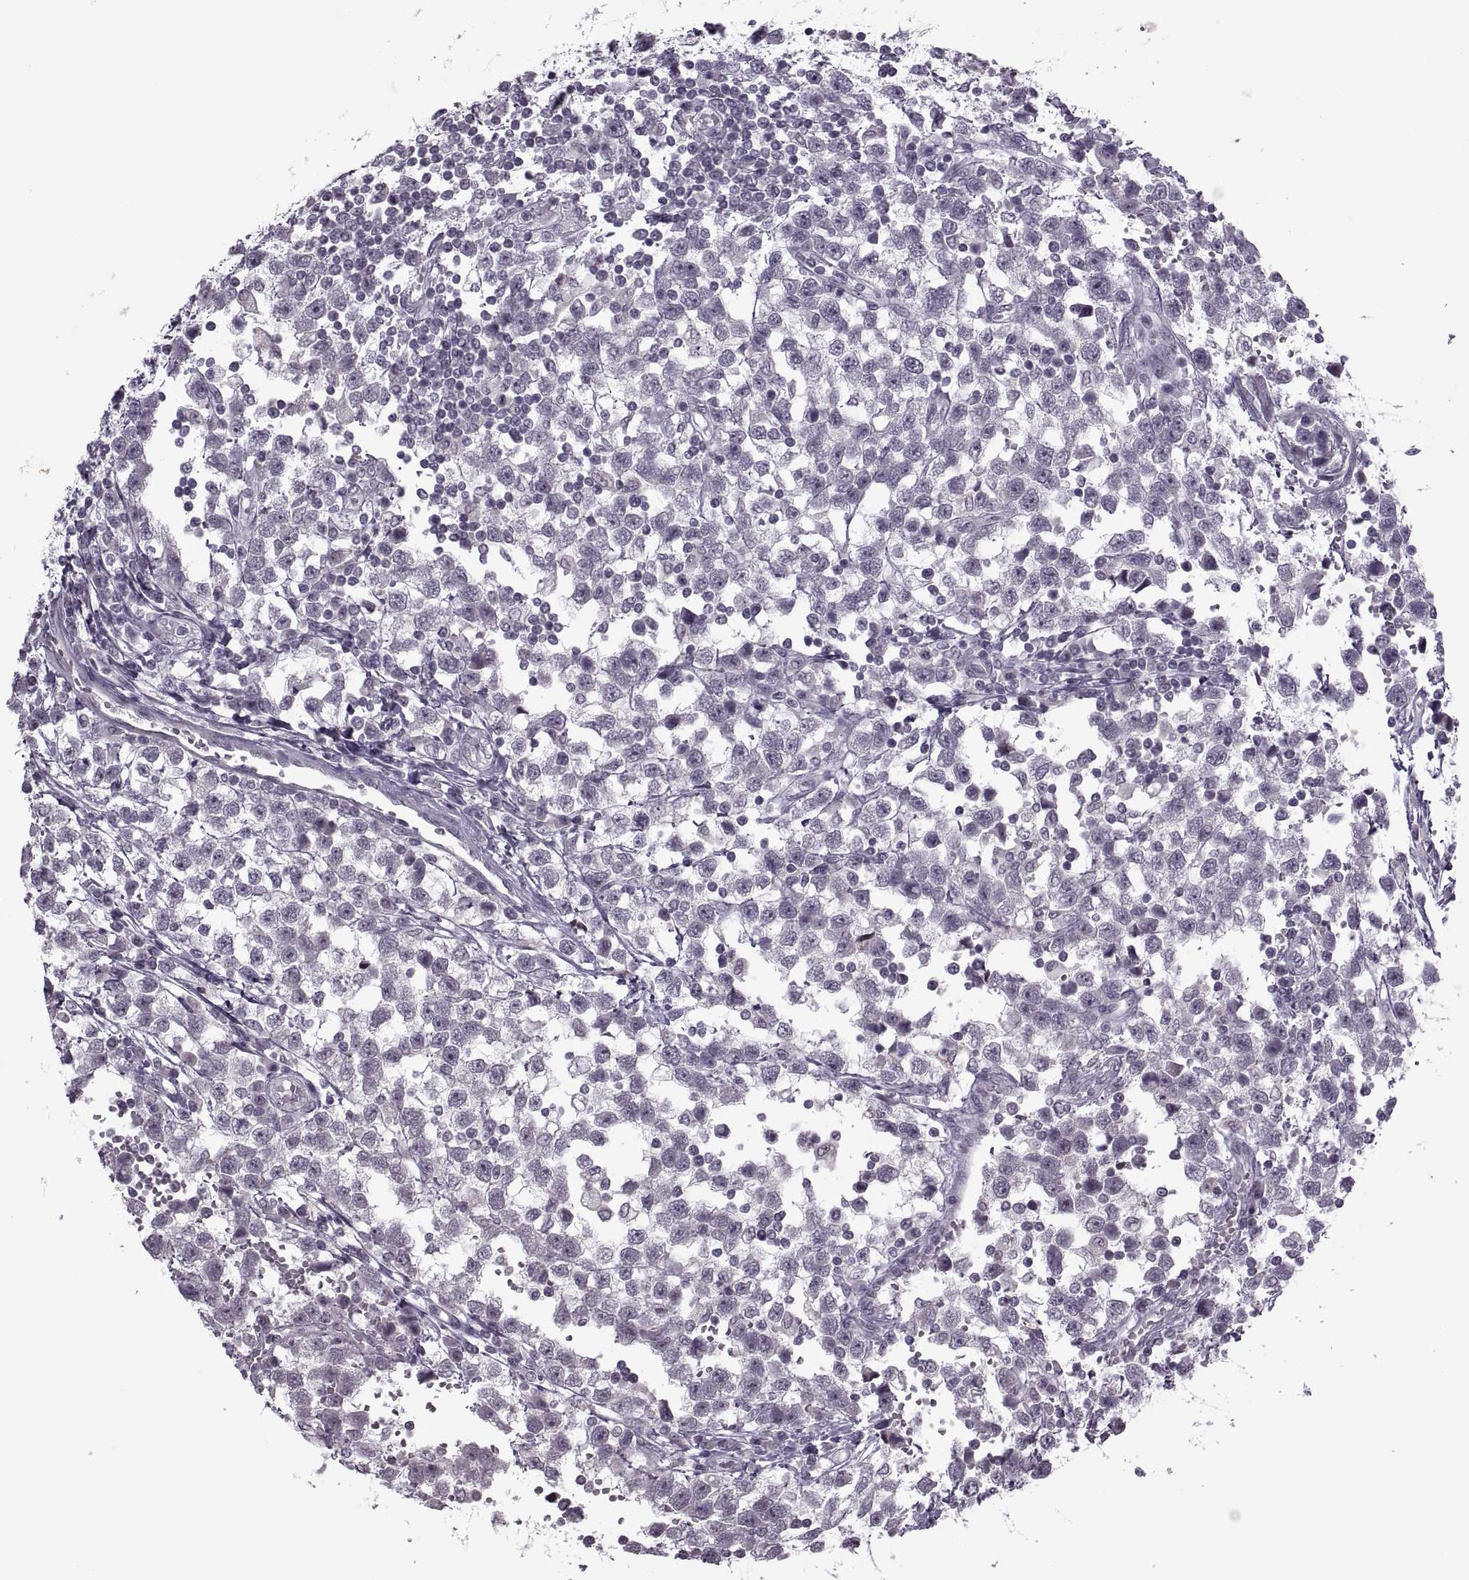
{"staining": {"intensity": "negative", "quantity": "none", "location": "none"}, "tissue": "testis cancer", "cell_type": "Tumor cells", "image_type": "cancer", "snomed": [{"axis": "morphology", "description": "Seminoma, NOS"}, {"axis": "topography", "description": "Testis"}], "caption": "A histopathology image of human seminoma (testis) is negative for staining in tumor cells.", "gene": "MGAT4D", "patient": {"sex": "male", "age": 34}}